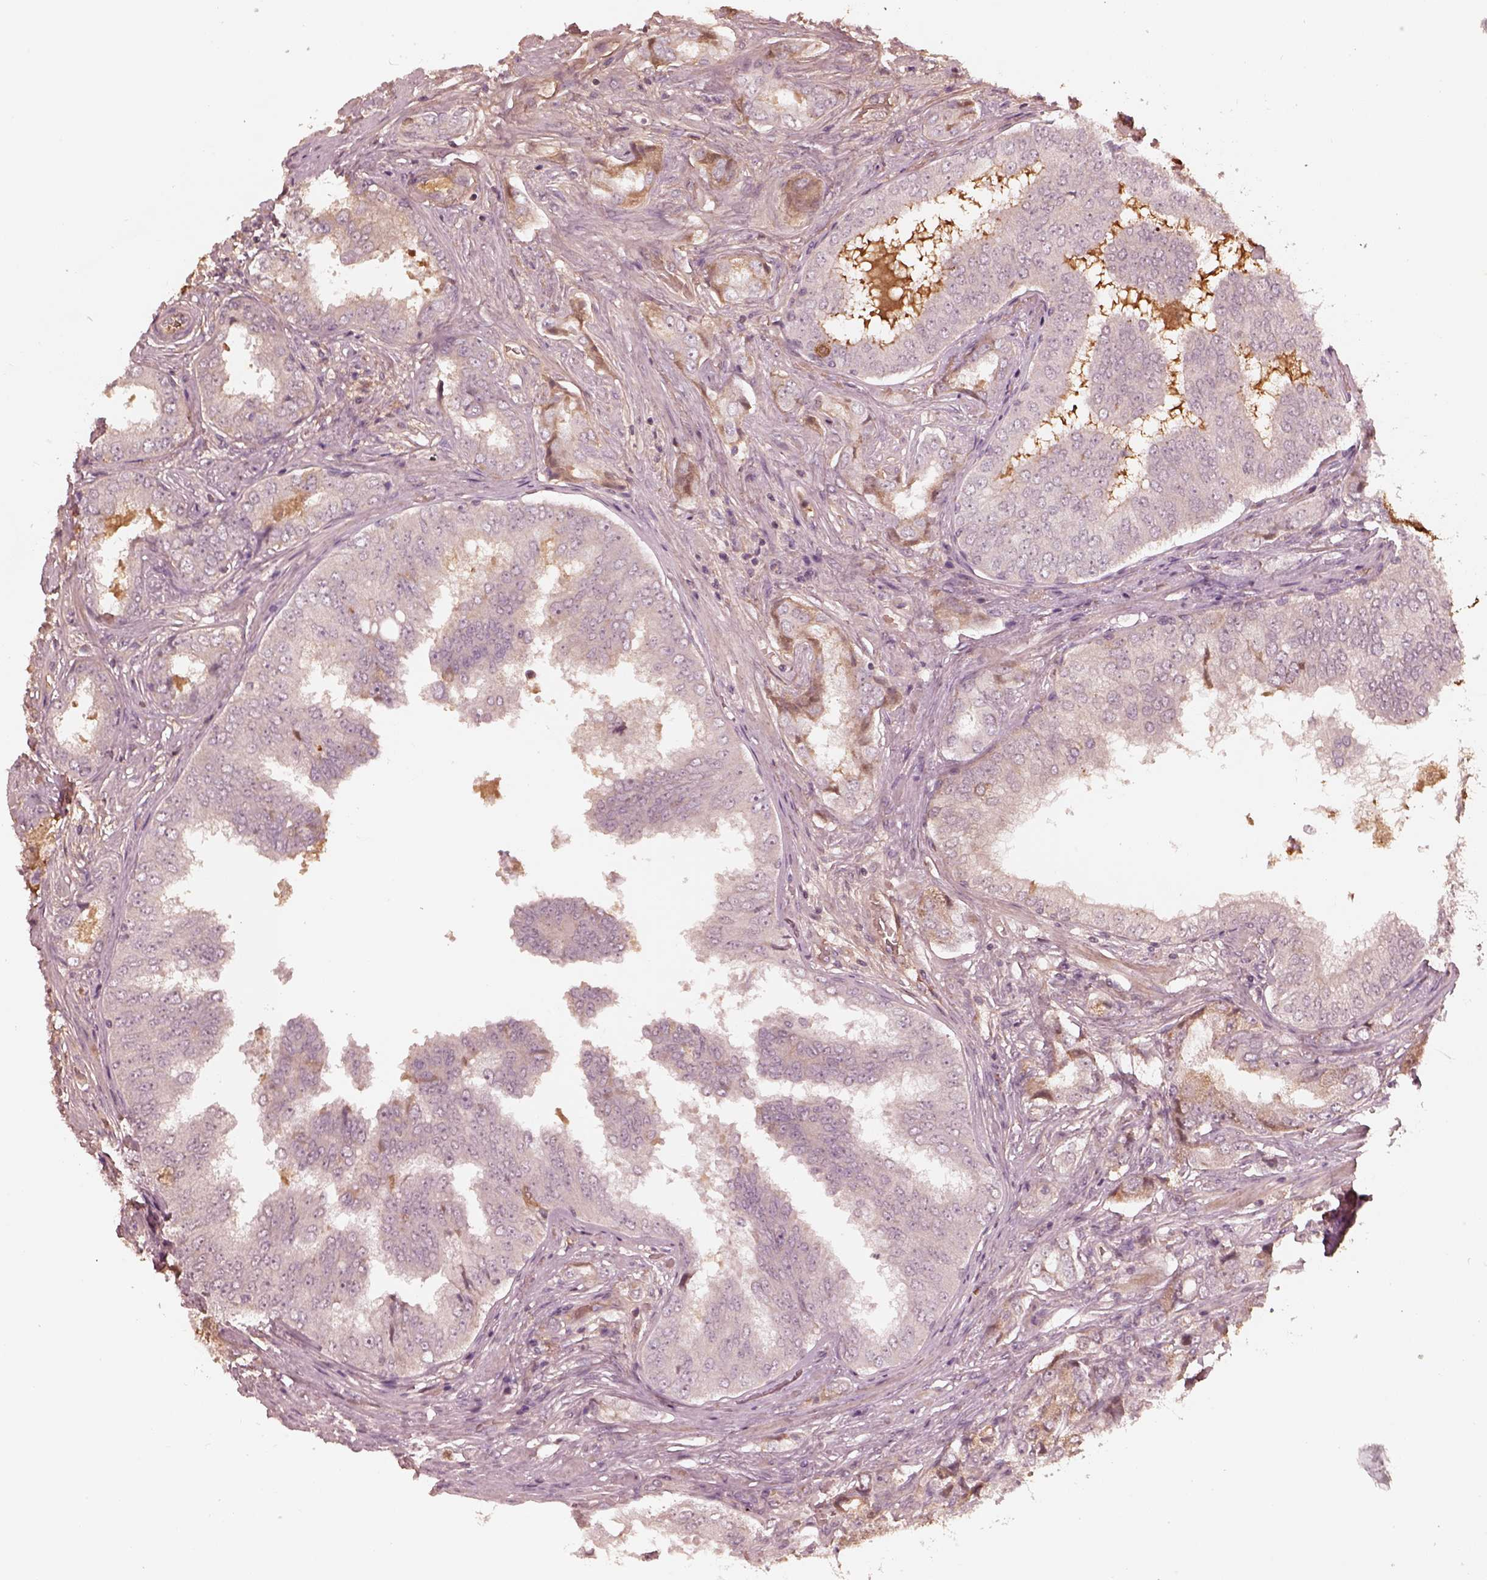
{"staining": {"intensity": "negative", "quantity": "none", "location": "none"}, "tissue": "prostate cancer", "cell_type": "Tumor cells", "image_type": "cancer", "snomed": [{"axis": "morphology", "description": "Adenocarcinoma, NOS"}, {"axis": "topography", "description": "Prostate"}], "caption": "Immunohistochemistry (IHC) of human prostate cancer exhibits no expression in tumor cells. (Stains: DAB (3,3'-diaminobenzidine) immunohistochemistry with hematoxylin counter stain, Microscopy: brightfield microscopy at high magnification).", "gene": "TF", "patient": {"sex": "male", "age": 65}}